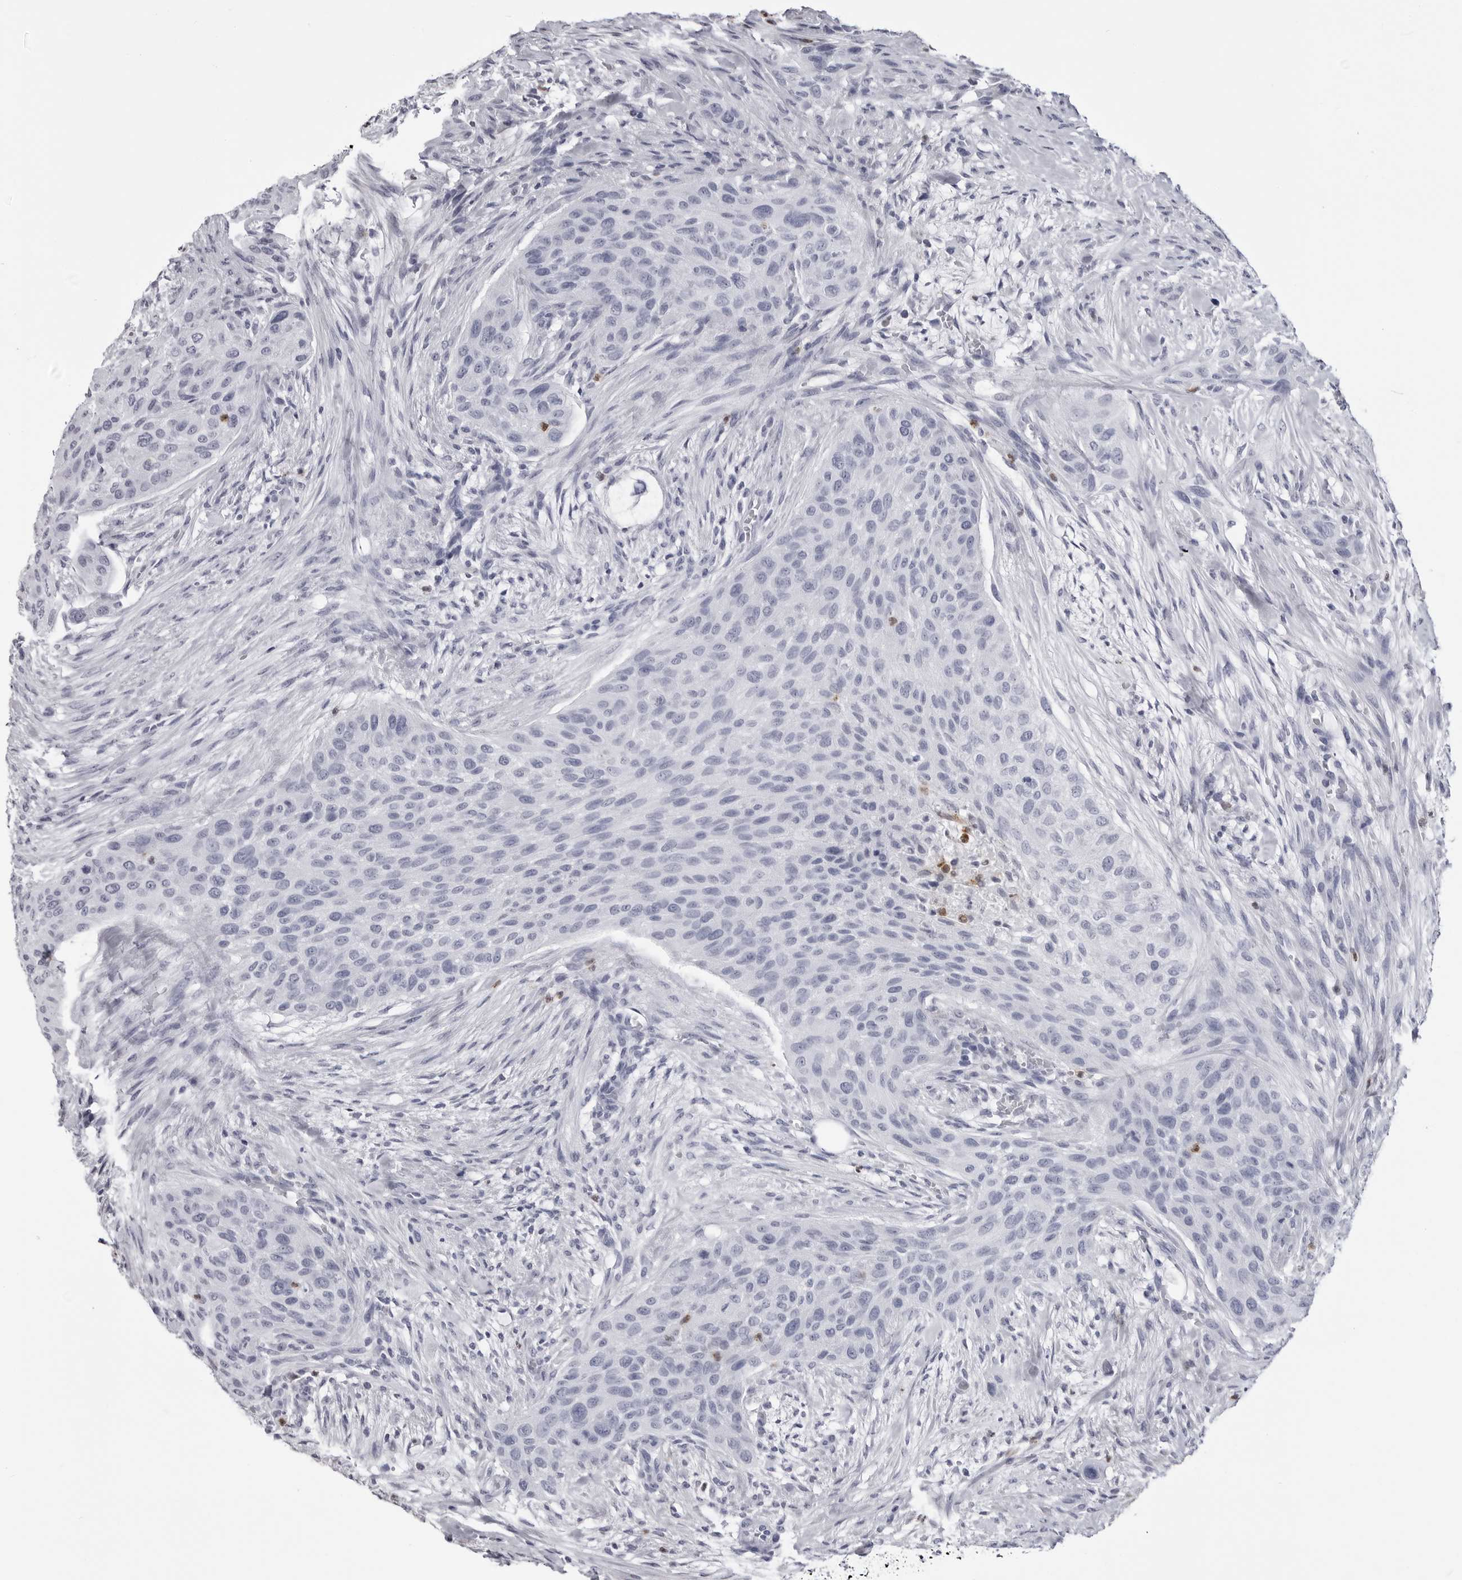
{"staining": {"intensity": "negative", "quantity": "none", "location": "none"}, "tissue": "urothelial cancer", "cell_type": "Tumor cells", "image_type": "cancer", "snomed": [{"axis": "morphology", "description": "Urothelial carcinoma, High grade"}, {"axis": "topography", "description": "Urinary bladder"}], "caption": "The immunohistochemistry (IHC) micrograph has no significant expression in tumor cells of urothelial carcinoma (high-grade) tissue.", "gene": "STAP2", "patient": {"sex": "male", "age": 35}}